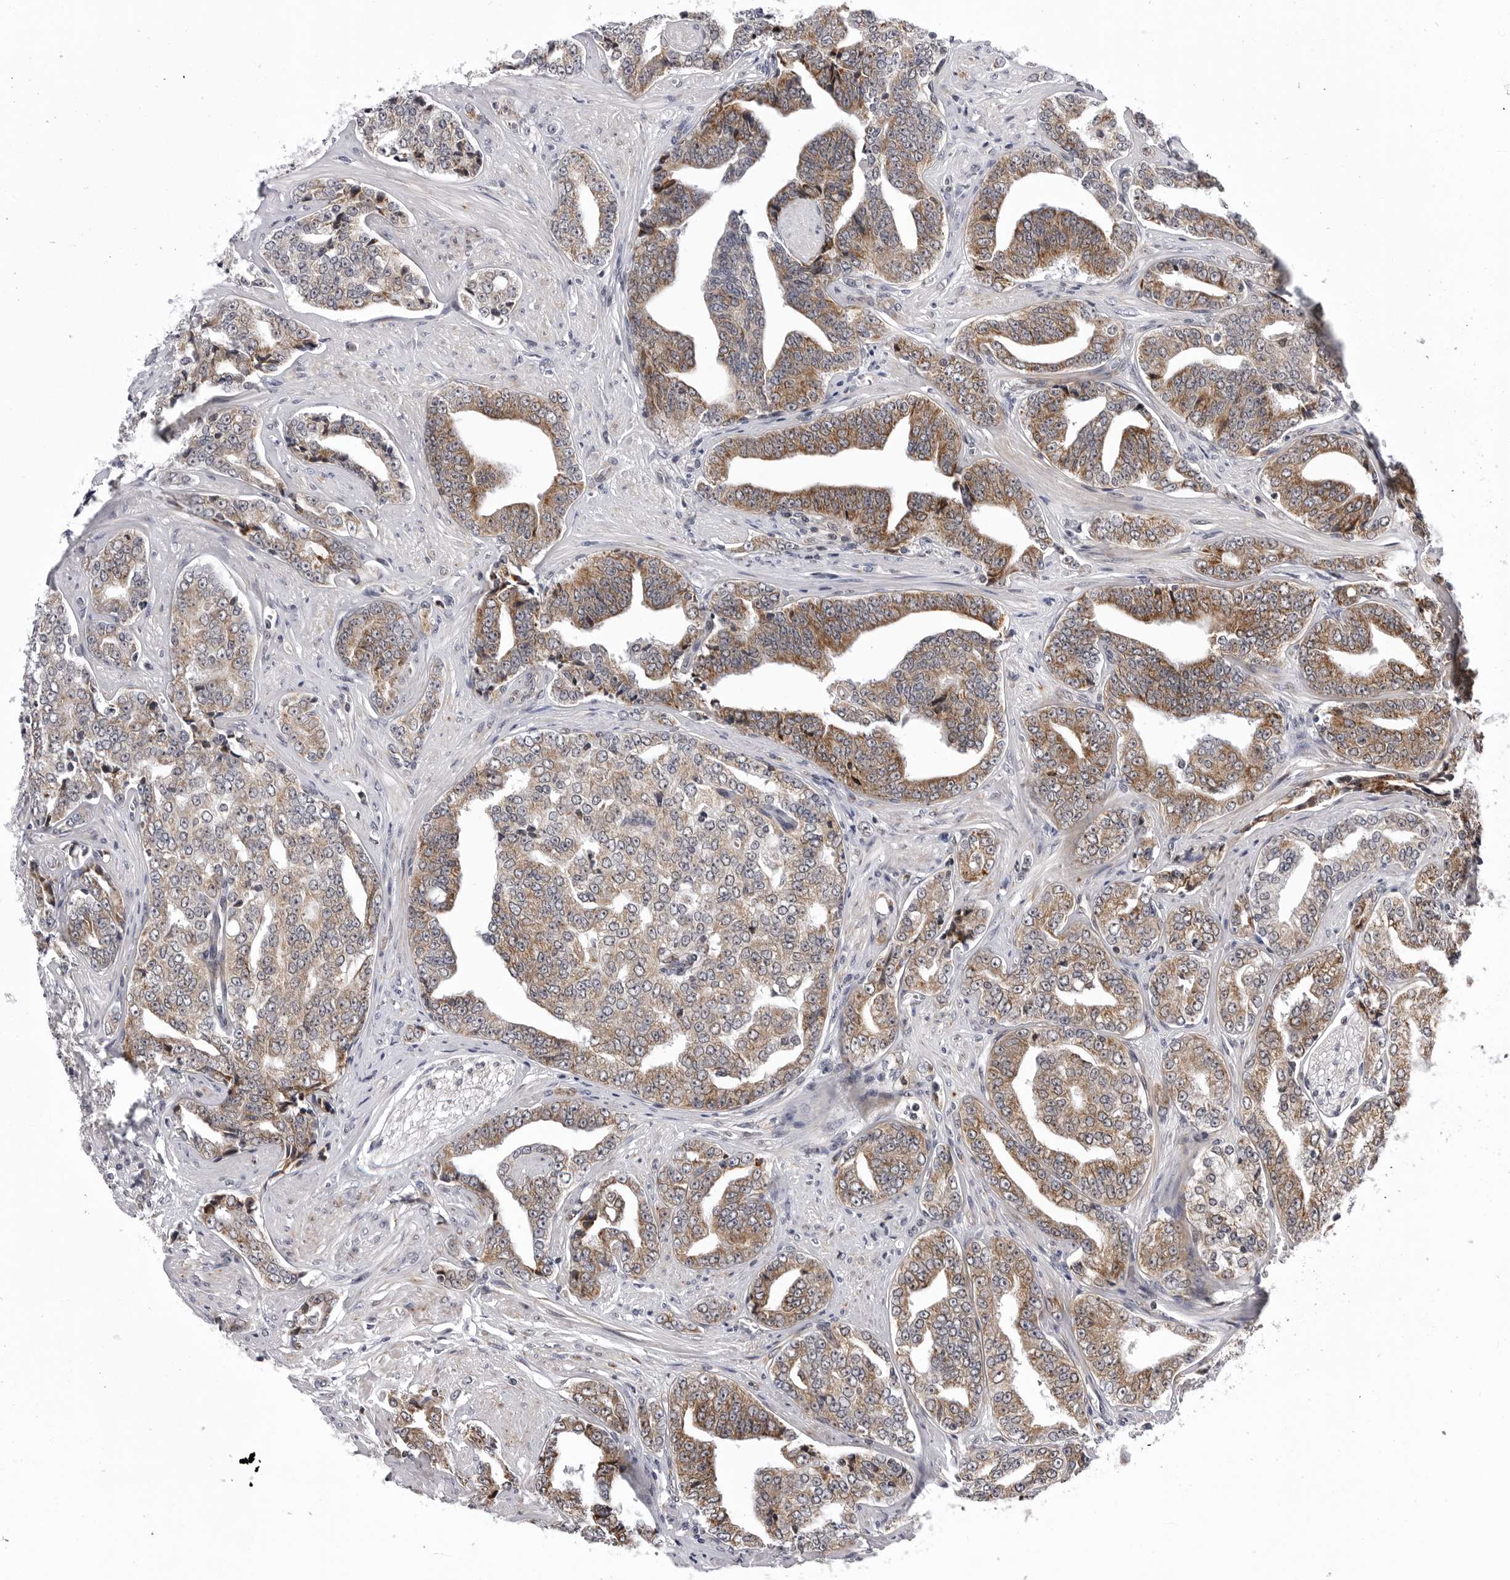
{"staining": {"intensity": "moderate", "quantity": ">75%", "location": "cytoplasmic/membranous"}, "tissue": "prostate cancer", "cell_type": "Tumor cells", "image_type": "cancer", "snomed": [{"axis": "morphology", "description": "Adenocarcinoma, High grade"}, {"axis": "topography", "description": "Prostate"}], "caption": "Approximately >75% of tumor cells in prostate adenocarcinoma (high-grade) display moderate cytoplasmic/membranous protein staining as visualized by brown immunohistochemical staining.", "gene": "CDK20", "patient": {"sex": "male", "age": 71}}